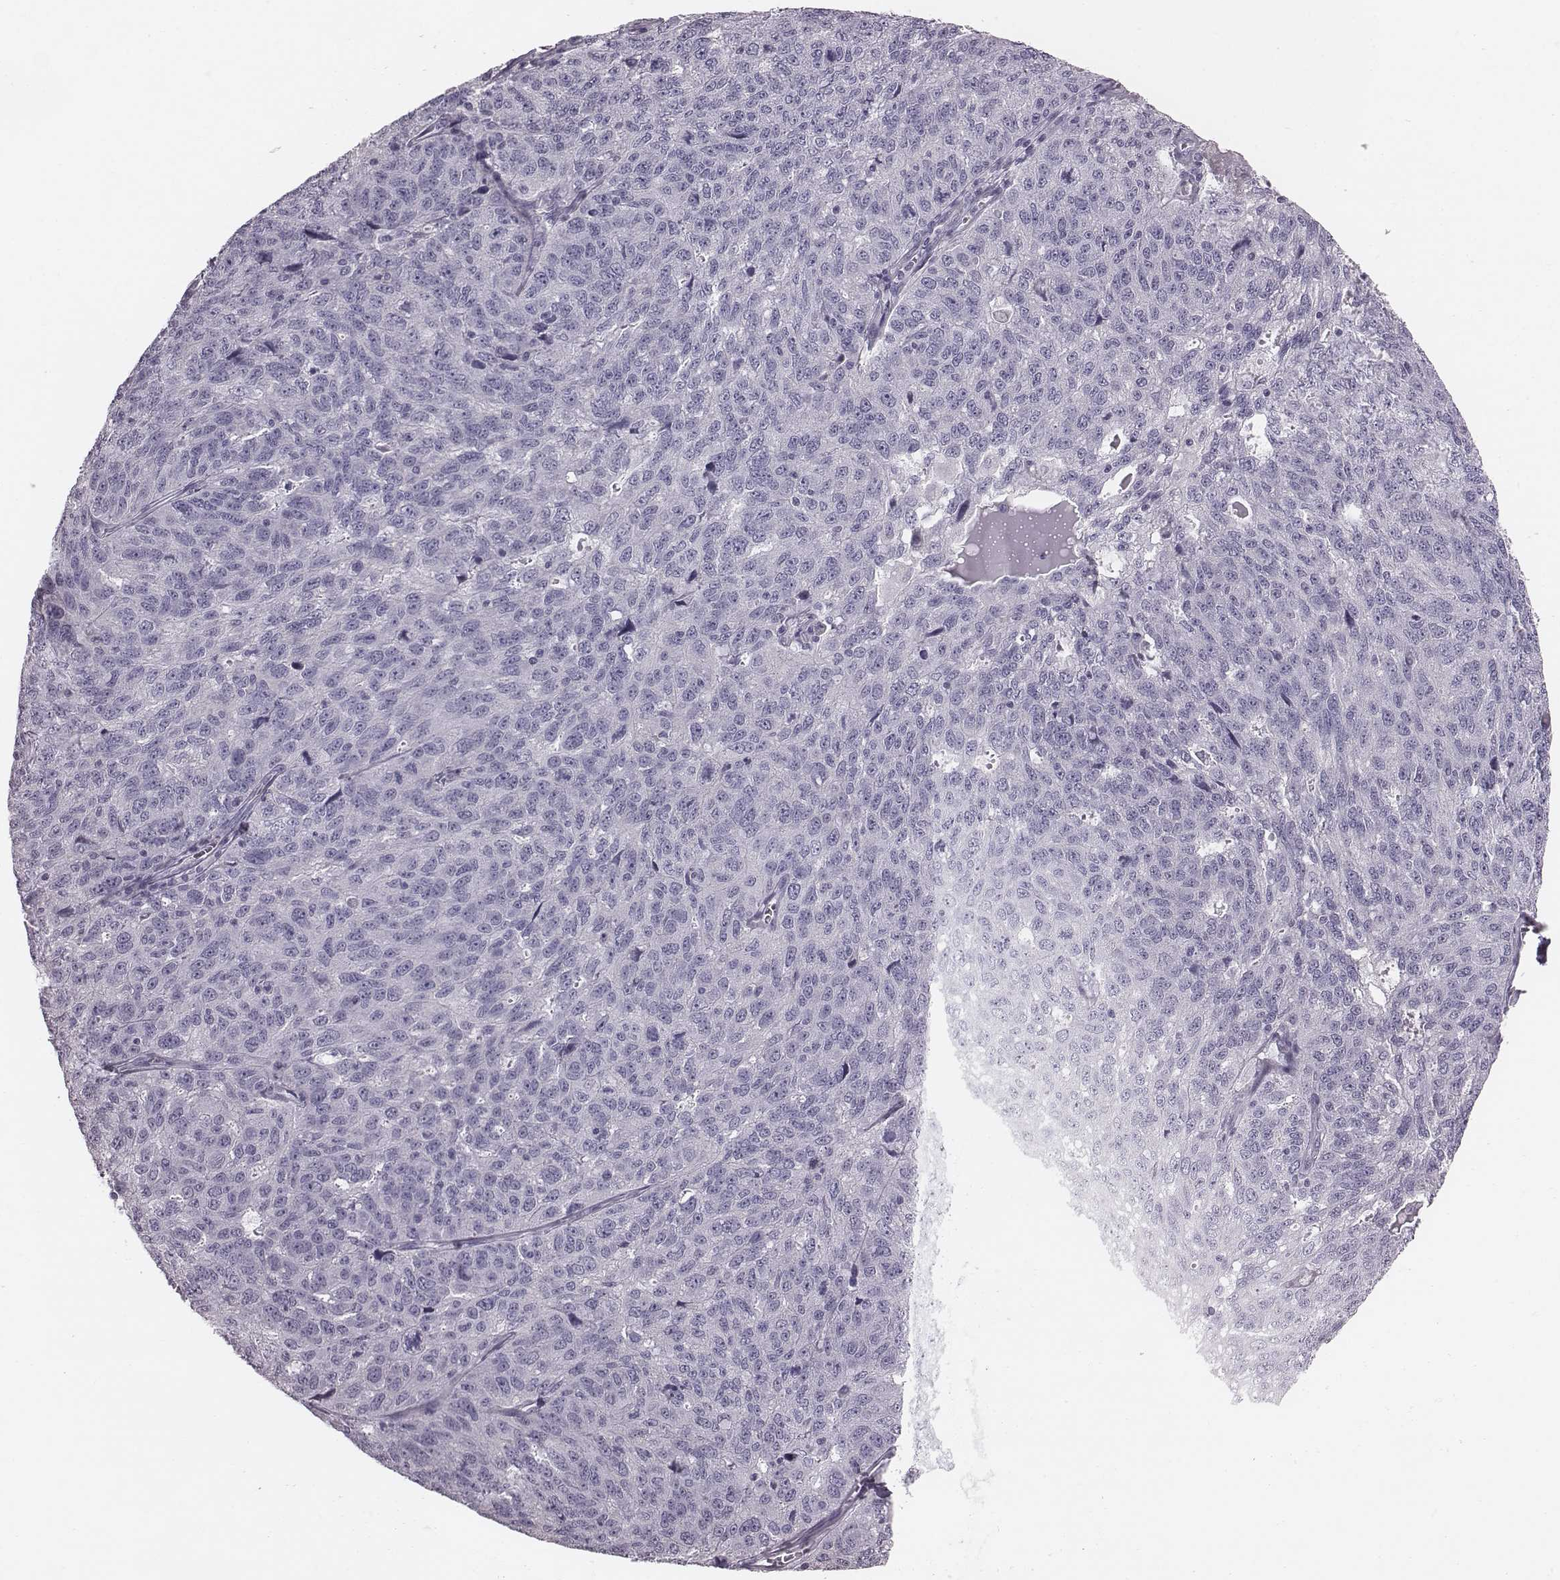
{"staining": {"intensity": "negative", "quantity": "none", "location": "none"}, "tissue": "ovarian cancer", "cell_type": "Tumor cells", "image_type": "cancer", "snomed": [{"axis": "morphology", "description": "Cystadenocarcinoma, serous, NOS"}, {"axis": "topography", "description": "Ovary"}], "caption": "IHC micrograph of human serous cystadenocarcinoma (ovarian) stained for a protein (brown), which exhibits no staining in tumor cells.", "gene": "PDE8B", "patient": {"sex": "female", "age": 71}}